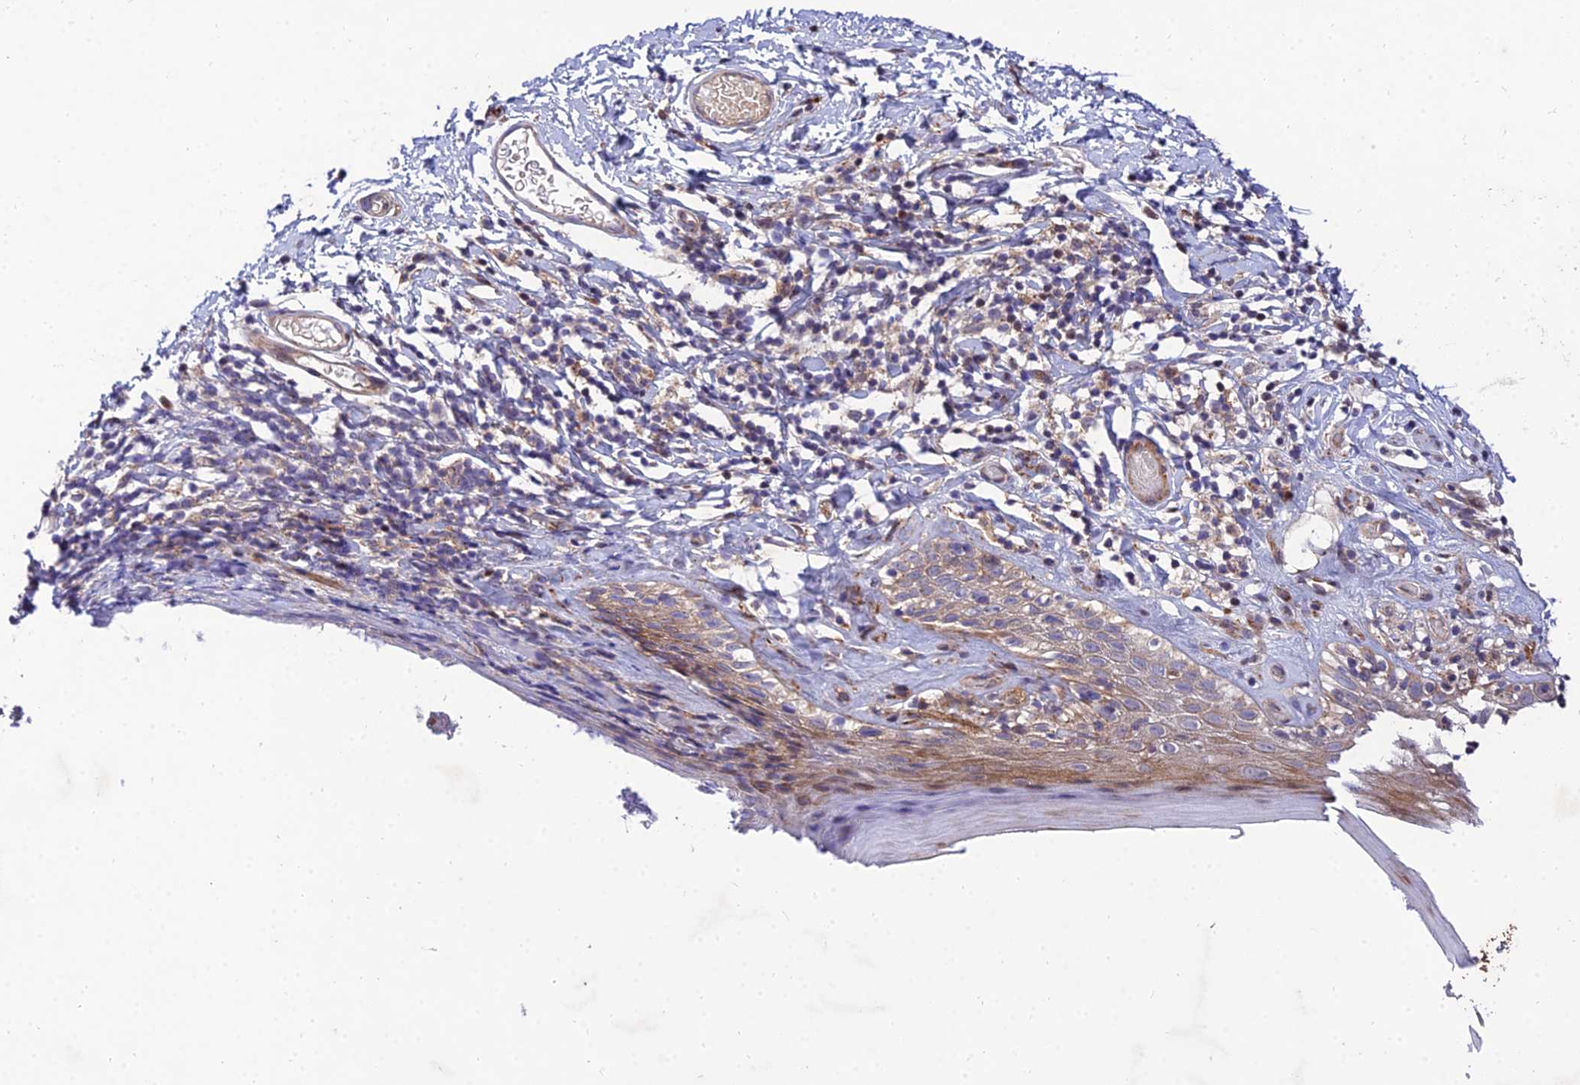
{"staining": {"intensity": "moderate", "quantity": ">75%", "location": "cytoplasmic/membranous,nuclear"}, "tissue": "skin", "cell_type": "Epidermal cells", "image_type": "normal", "snomed": [{"axis": "morphology", "description": "Normal tissue, NOS"}, {"axis": "topography", "description": "Adipose tissue"}, {"axis": "topography", "description": "Vascular tissue"}, {"axis": "topography", "description": "Vulva"}, {"axis": "topography", "description": "Peripheral nerve tissue"}], "caption": "Skin was stained to show a protein in brown. There is medium levels of moderate cytoplasmic/membranous,nuclear staining in about >75% of epidermal cells. The protein of interest is stained brown, and the nuclei are stained in blue (DAB IHC with brightfield microscopy, high magnification).", "gene": "MKKS", "patient": {"sex": "female", "age": 86}}